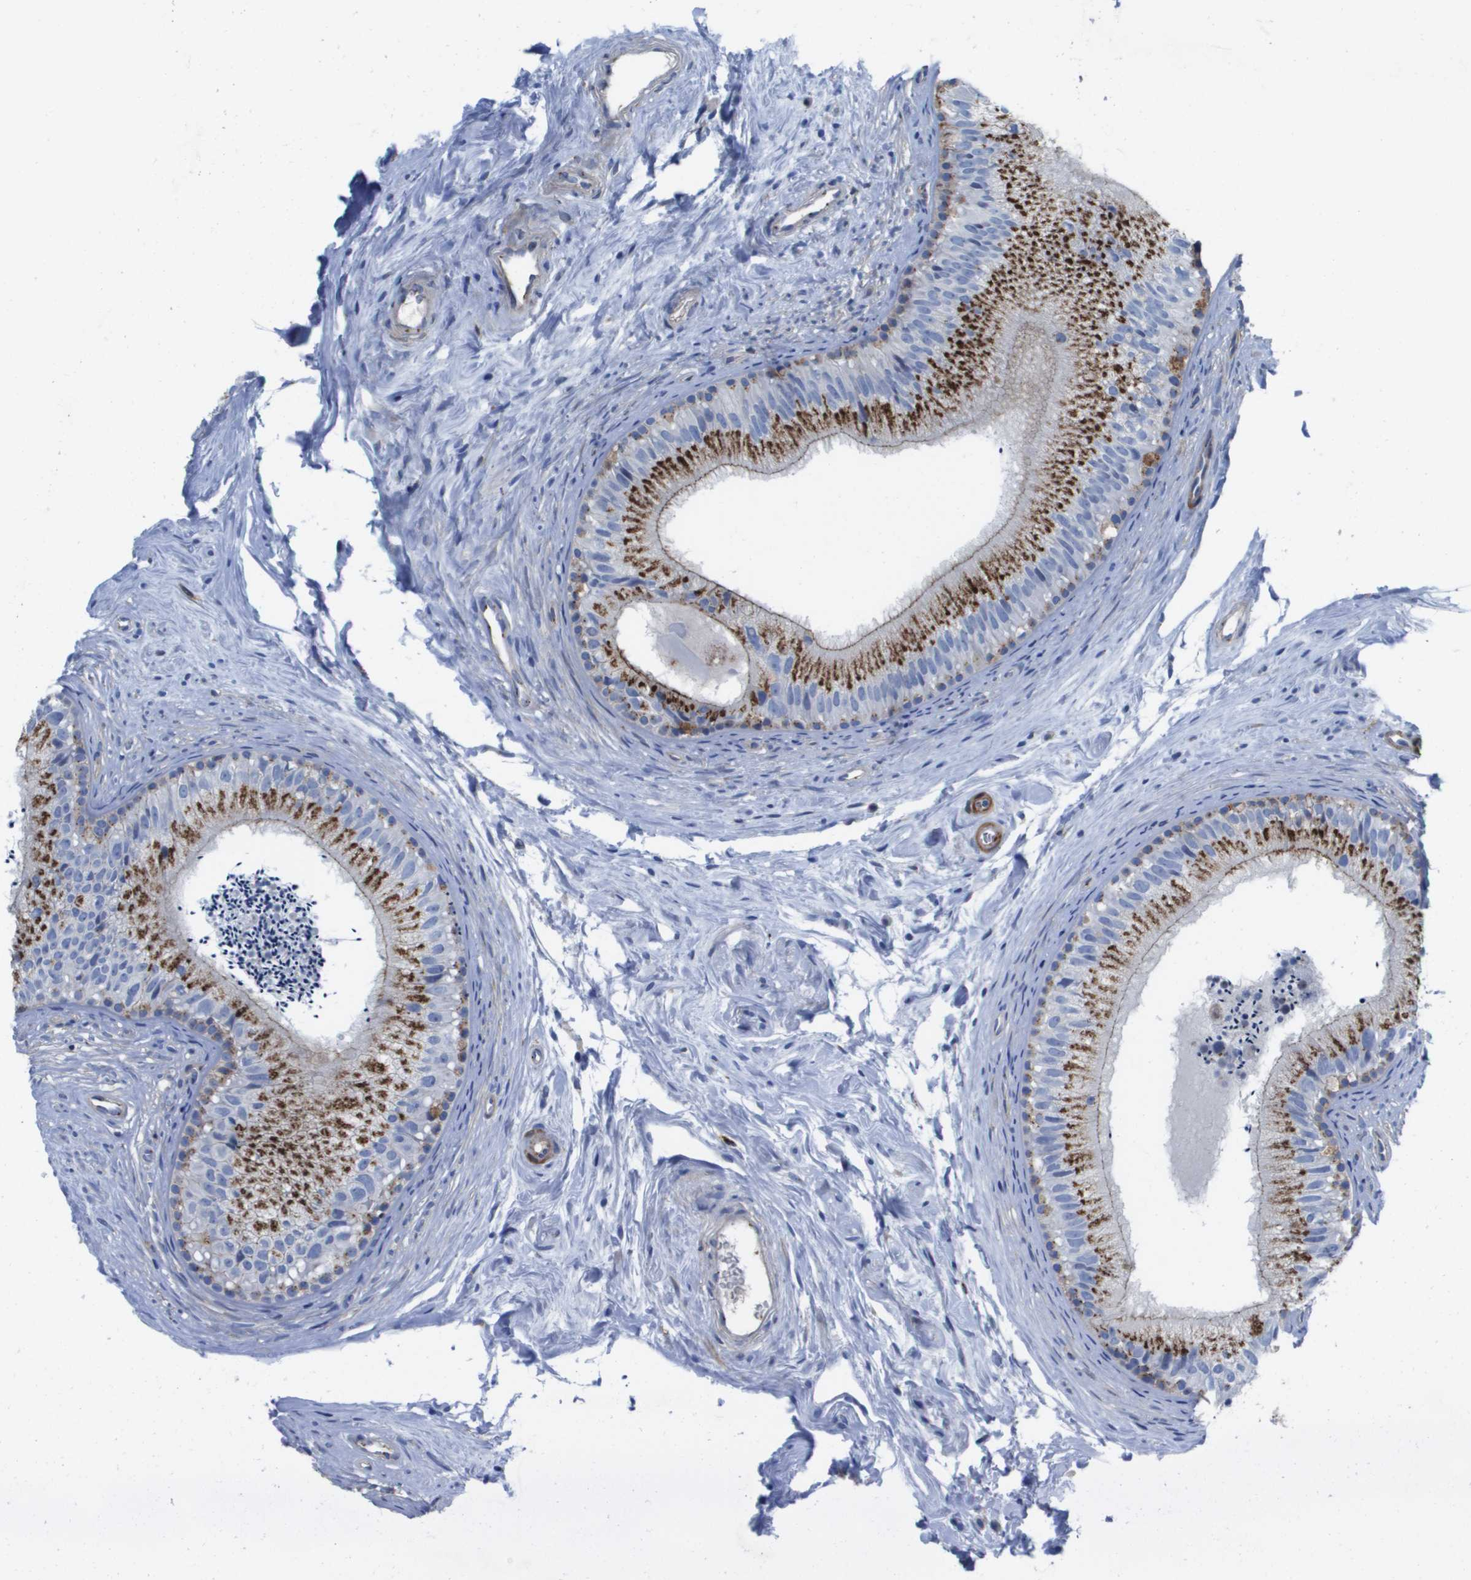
{"staining": {"intensity": "strong", "quantity": ">75%", "location": "cytoplasmic/membranous"}, "tissue": "epididymis", "cell_type": "Glandular cells", "image_type": "normal", "snomed": [{"axis": "morphology", "description": "Normal tissue, NOS"}, {"axis": "topography", "description": "Epididymis"}], "caption": "Immunohistochemical staining of normal human epididymis exhibits strong cytoplasmic/membranous protein staining in about >75% of glandular cells.", "gene": "SLC37A2", "patient": {"sex": "male", "age": 56}}